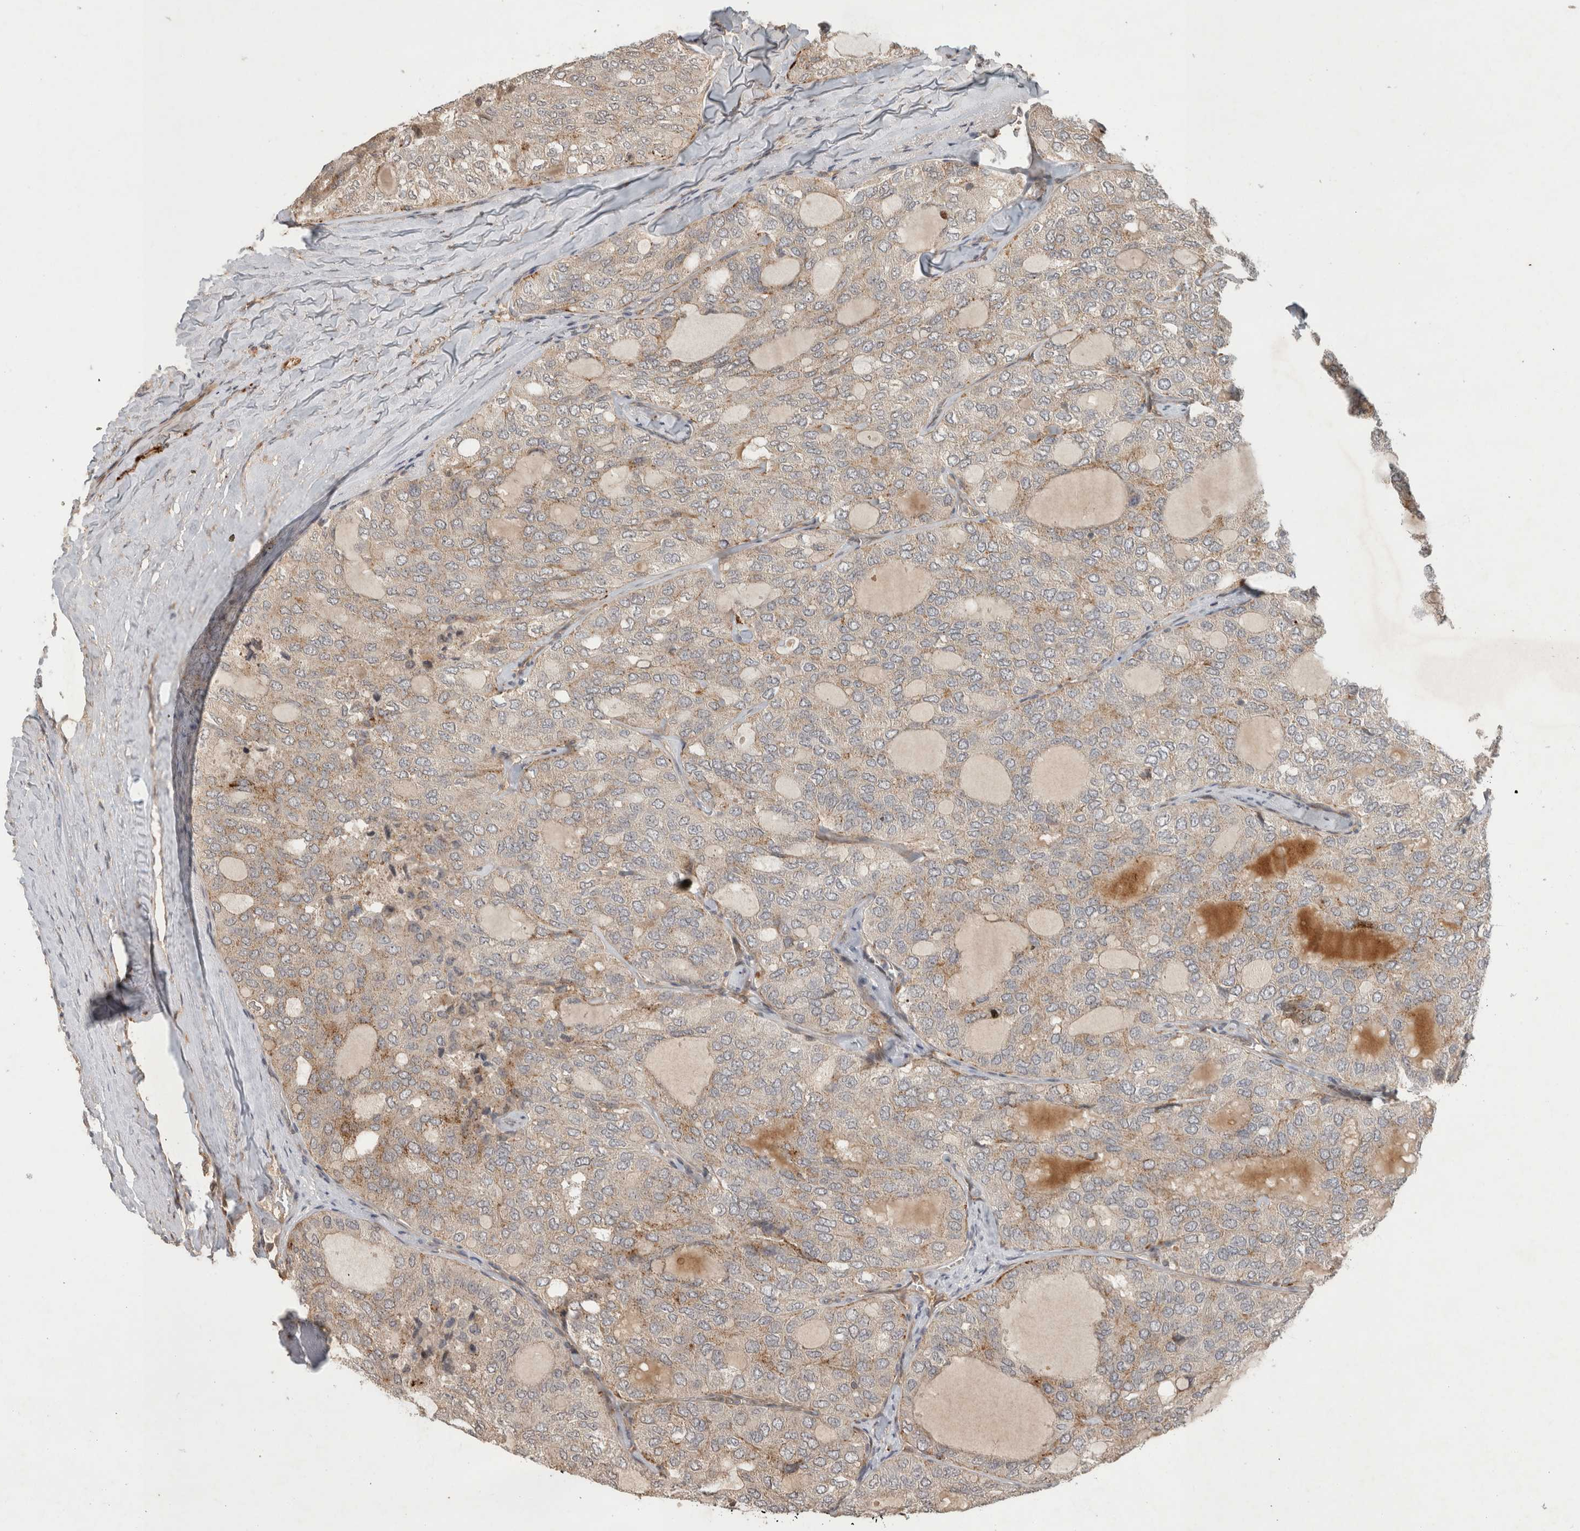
{"staining": {"intensity": "weak", "quantity": ">75%", "location": "cytoplasmic/membranous"}, "tissue": "thyroid cancer", "cell_type": "Tumor cells", "image_type": "cancer", "snomed": [{"axis": "morphology", "description": "Follicular adenoma carcinoma, NOS"}, {"axis": "topography", "description": "Thyroid gland"}], "caption": "There is low levels of weak cytoplasmic/membranous expression in tumor cells of thyroid follicular adenoma carcinoma, as demonstrated by immunohistochemical staining (brown color).", "gene": "PITPNC1", "patient": {"sex": "male", "age": 75}}